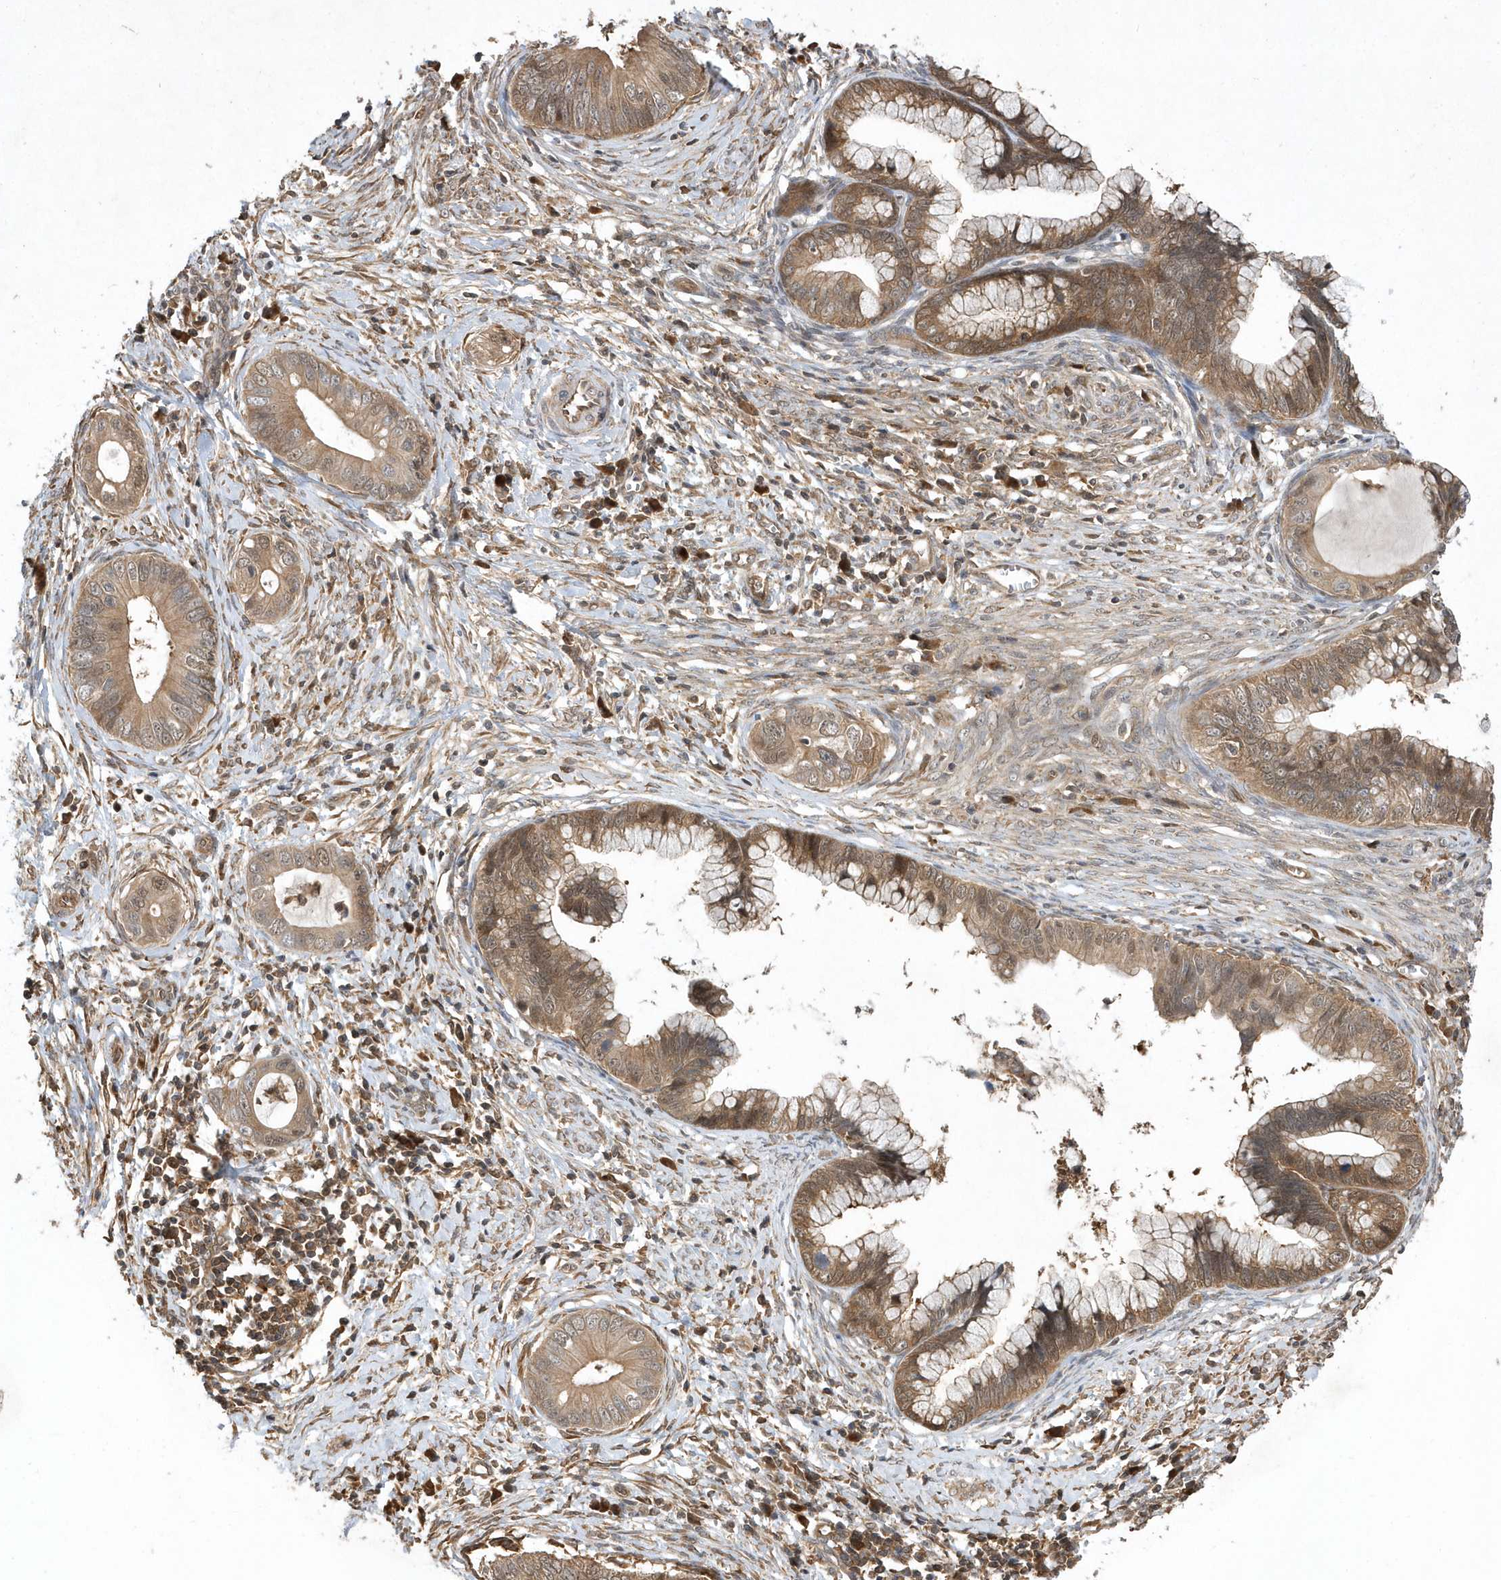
{"staining": {"intensity": "moderate", "quantity": ">75%", "location": "cytoplasmic/membranous,nuclear"}, "tissue": "cervical cancer", "cell_type": "Tumor cells", "image_type": "cancer", "snomed": [{"axis": "morphology", "description": "Adenocarcinoma, NOS"}, {"axis": "topography", "description": "Cervix"}], "caption": "An image of adenocarcinoma (cervical) stained for a protein reveals moderate cytoplasmic/membranous and nuclear brown staining in tumor cells.", "gene": "GFM2", "patient": {"sex": "female", "age": 44}}